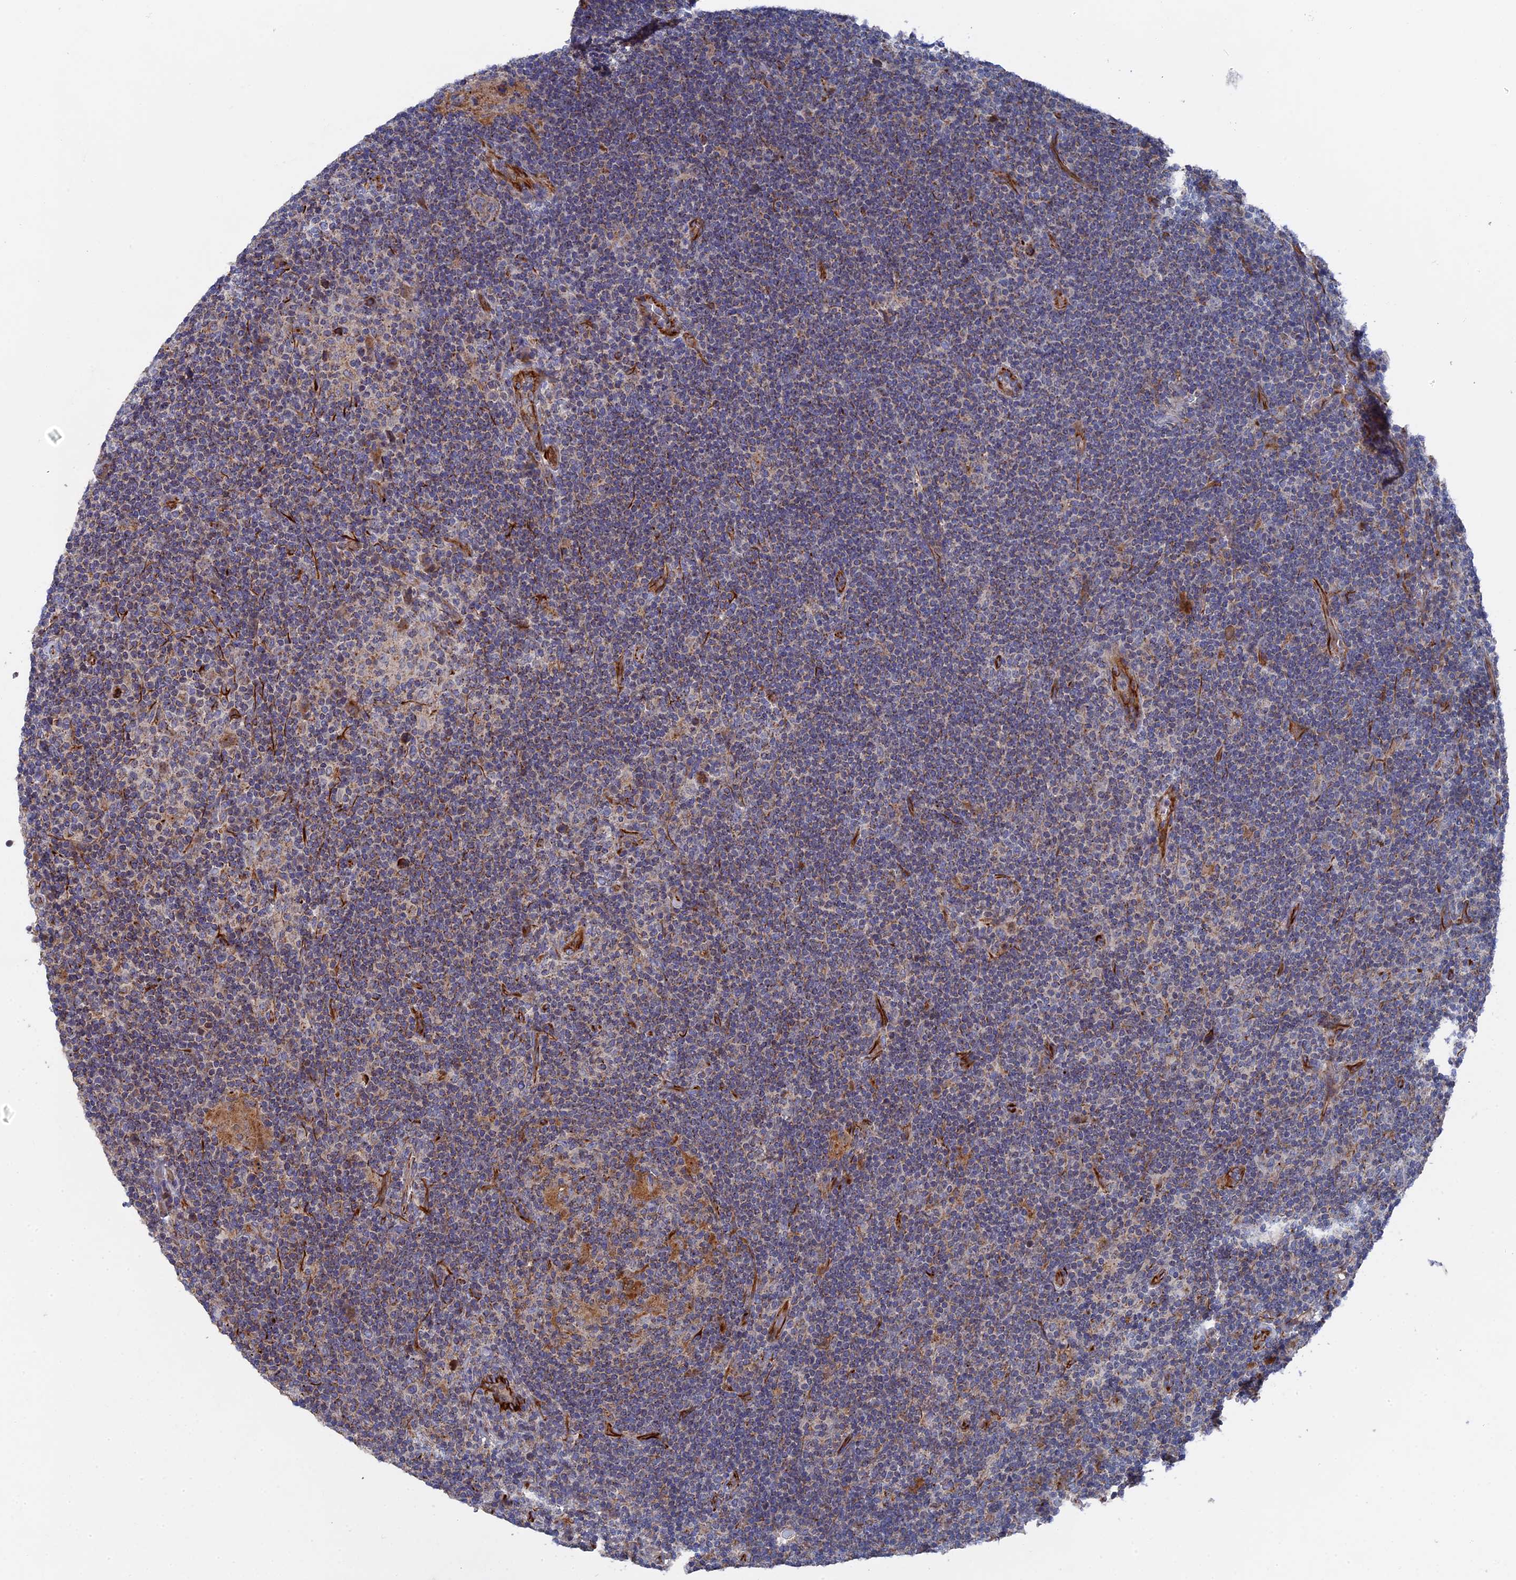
{"staining": {"intensity": "weak", "quantity": "25%-75%", "location": "cytoplasmic/membranous"}, "tissue": "lymphoma", "cell_type": "Tumor cells", "image_type": "cancer", "snomed": [{"axis": "morphology", "description": "Hodgkin's disease, NOS"}, {"axis": "topography", "description": "Lymph node"}], "caption": "High-power microscopy captured an immunohistochemistry photomicrograph of Hodgkin's disease, revealing weak cytoplasmic/membranous staining in approximately 25%-75% of tumor cells.", "gene": "SMG9", "patient": {"sex": "female", "age": 57}}